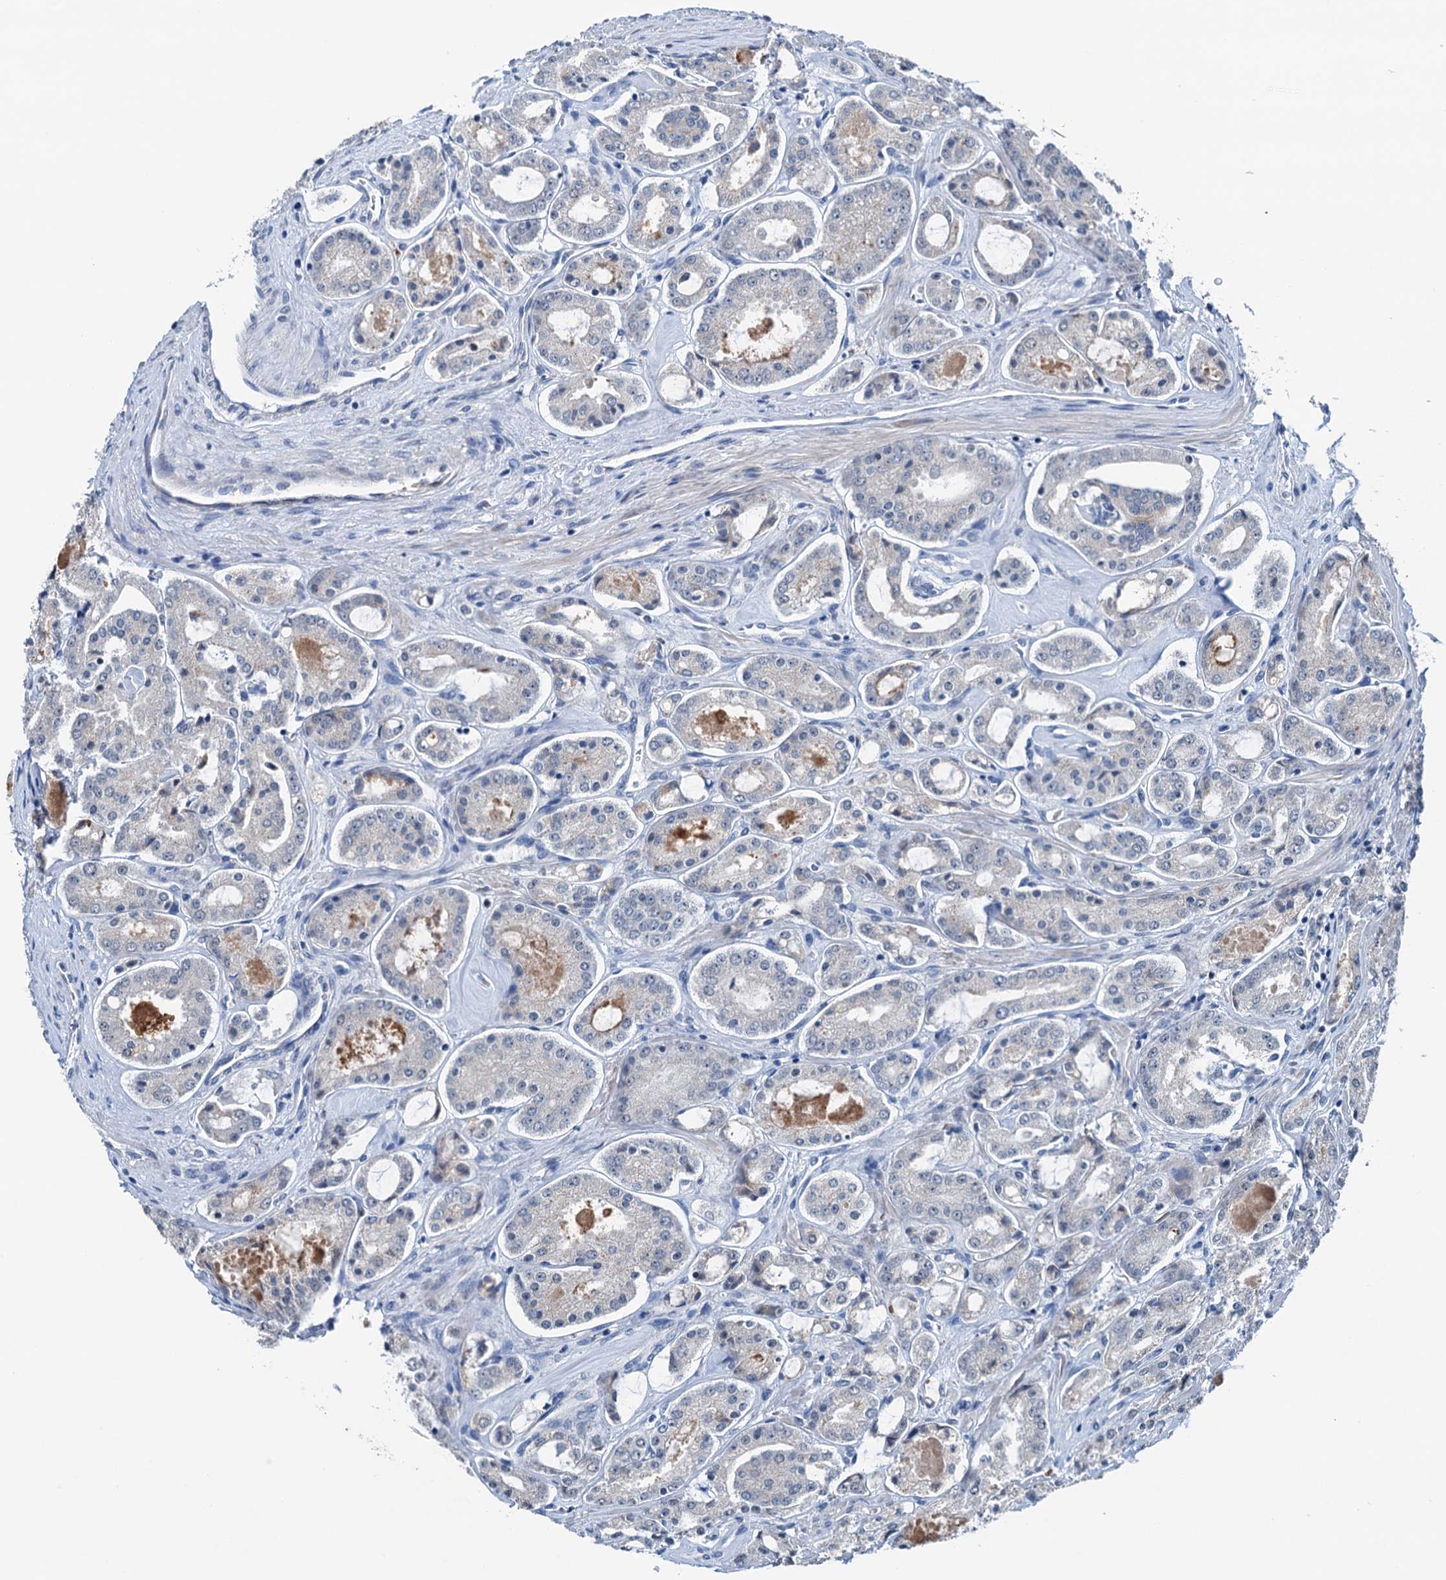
{"staining": {"intensity": "negative", "quantity": "none", "location": "none"}, "tissue": "prostate cancer", "cell_type": "Tumor cells", "image_type": "cancer", "snomed": [{"axis": "morphology", "description": "Adenocarcinoma, Low grade"}, {"axis": "topography", "description": "Prostate"}], "caption": "The immunohistochemistry (IHC) histopathology image has no significant expression in tumor cells of prostate cancer (low-grade adenocarcinoma) tissue.", "gene": "SHLD1", "patient": {"sex": "male", "age": 68}}